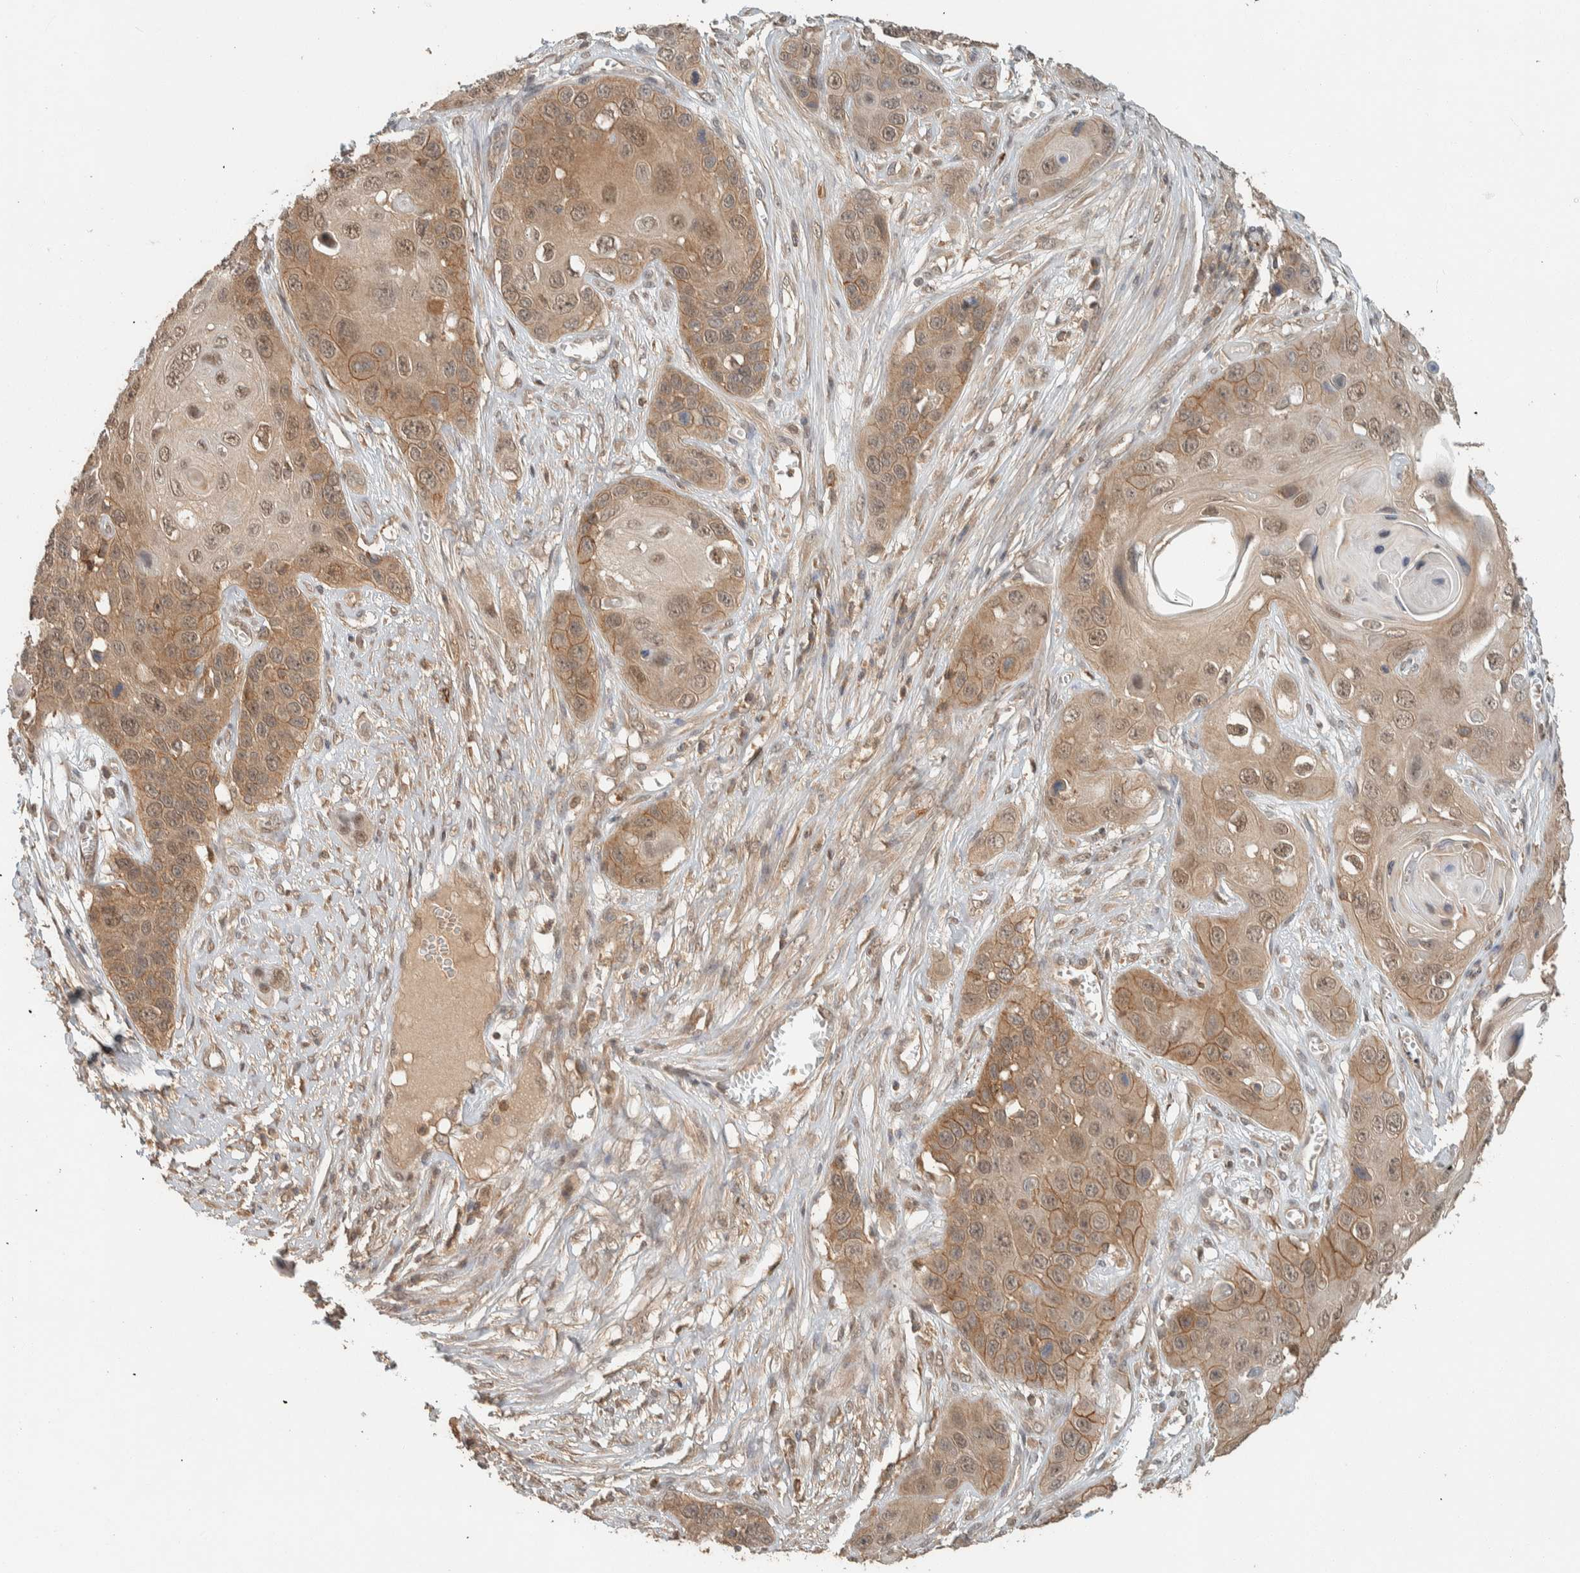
{"staining": {"intensity": "moderate", "quantity": ">75%", "location": "cytoplasmic/membranous,nuclear"}, "tissue": "skin cancer", "cell_type": "Tumor cells", "image_type": "cancer", "snomed": [{"axis": "morphology", "description": "Squamous cell carcinoma, NOS"}, {"axis": "topography", "description": "Skin"}], "caption": "Skin cancer (squamous cell carcinoma) stained with DAB (3,3'-diaminobenzidine) IHC exhibits medium levels of moderate cytoplasmic/membranous and nuclear staining in approximately >75% of tumor cells. The protein of interest is shown in brown color, while the nuclei are stained blue.", "gene": "ZNF567", "patient": {"sex": "male", "age": 55}}